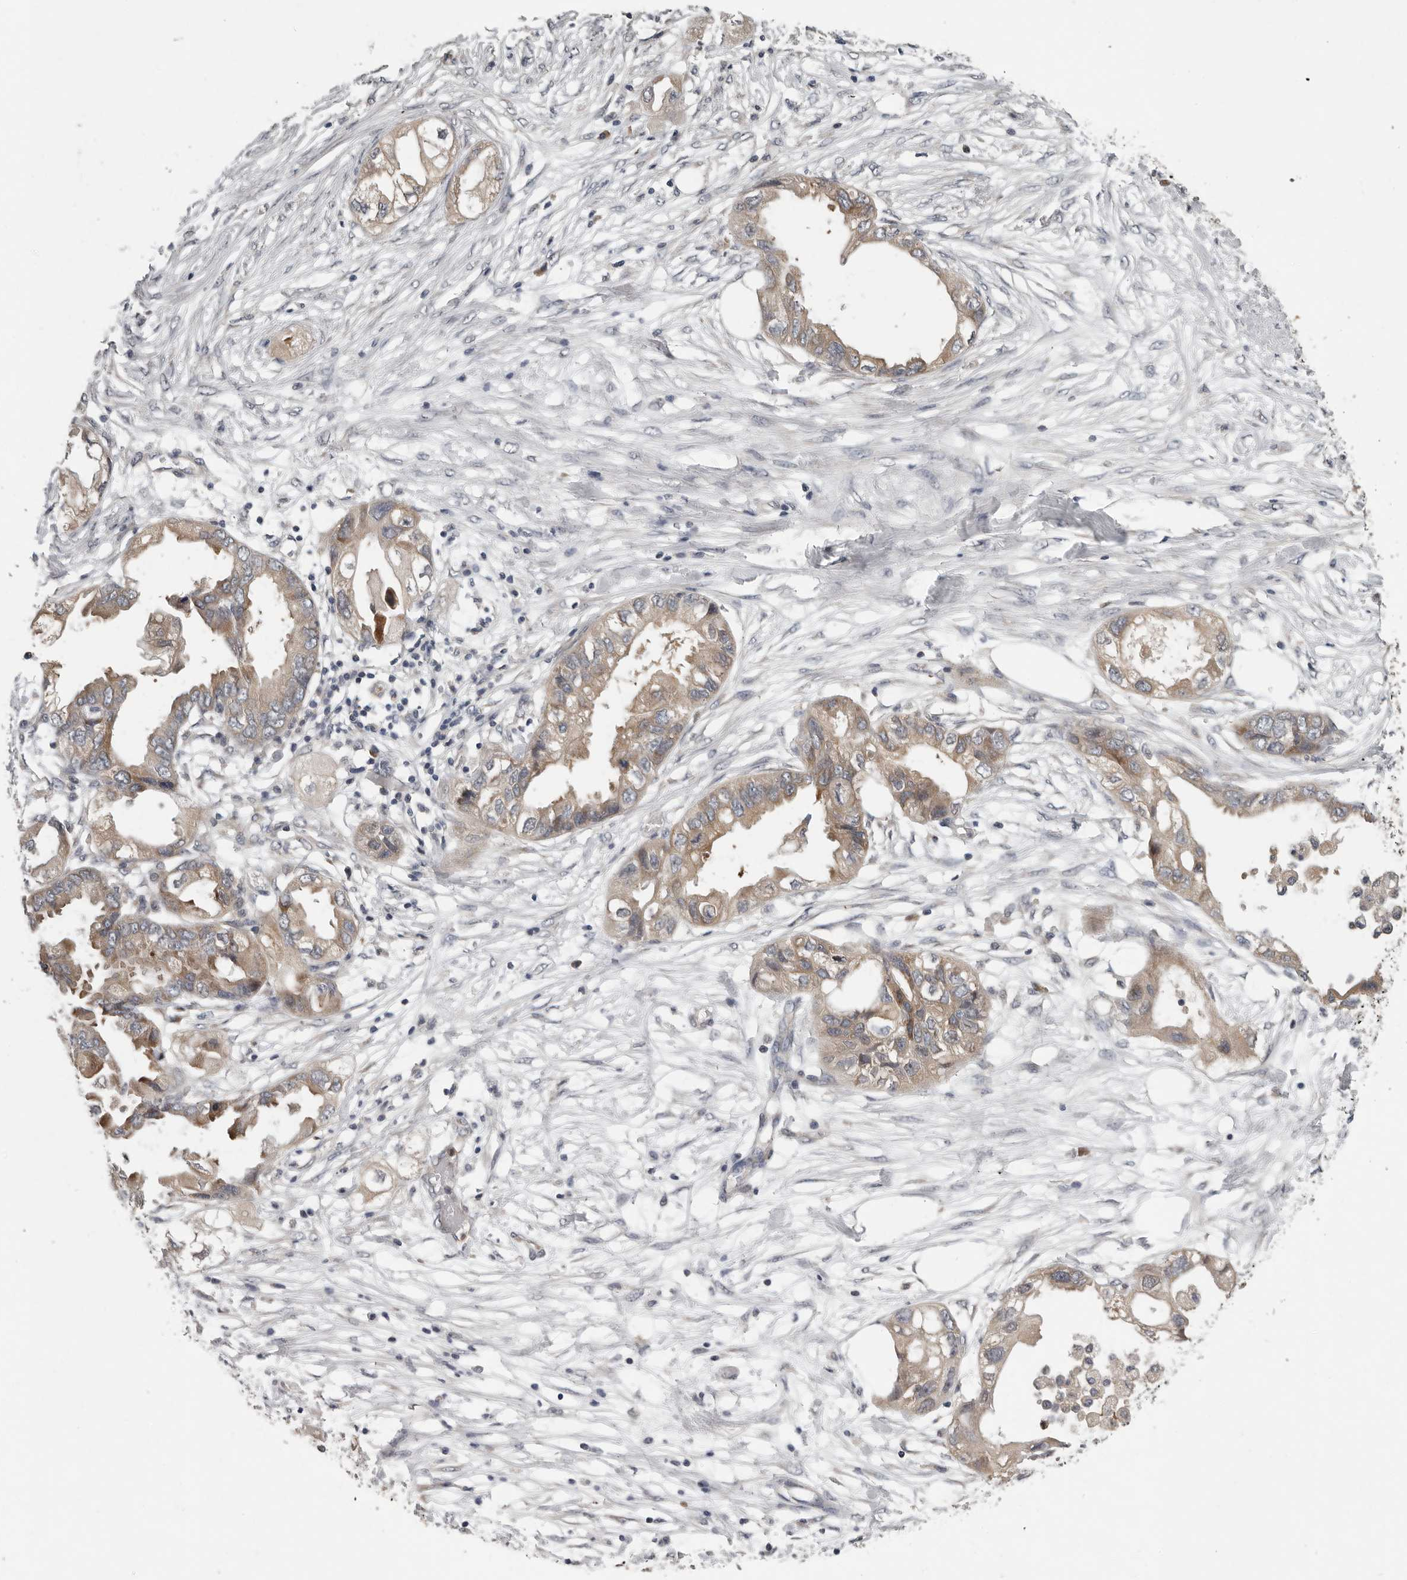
{"staining": {"intensity": "weak", "quantity": "25%-75%", "location": "cytoplasmic/membranous"}, "tissue": "endometrial cancer", "cell_type": "Tumor cells", "image_type": "cancer", "snomed": [{"axis": "morphology", "description": "Adenocarcinoma, NOS"}, {"axis": "morphology", "description": "Adenocarcinoma, metastatic, NOS"}, {"axis": "topography", "description": "Adipose tissue"}, {"axis": "topography", "description": "Endometrium"}], "caption": "Immunohistochemistry image of neoplastic tissue: human endometrial cancer stained using immunohistochemistry (IHC) exhibits low levels of weak protein expression localized specifically in the cytoplasmic/membranous of tumor cells, appearing as a cytoplasmic/membranous brown color.", "gene": "RALGPS2", "patient": {"sex": "female", "age": 67}}